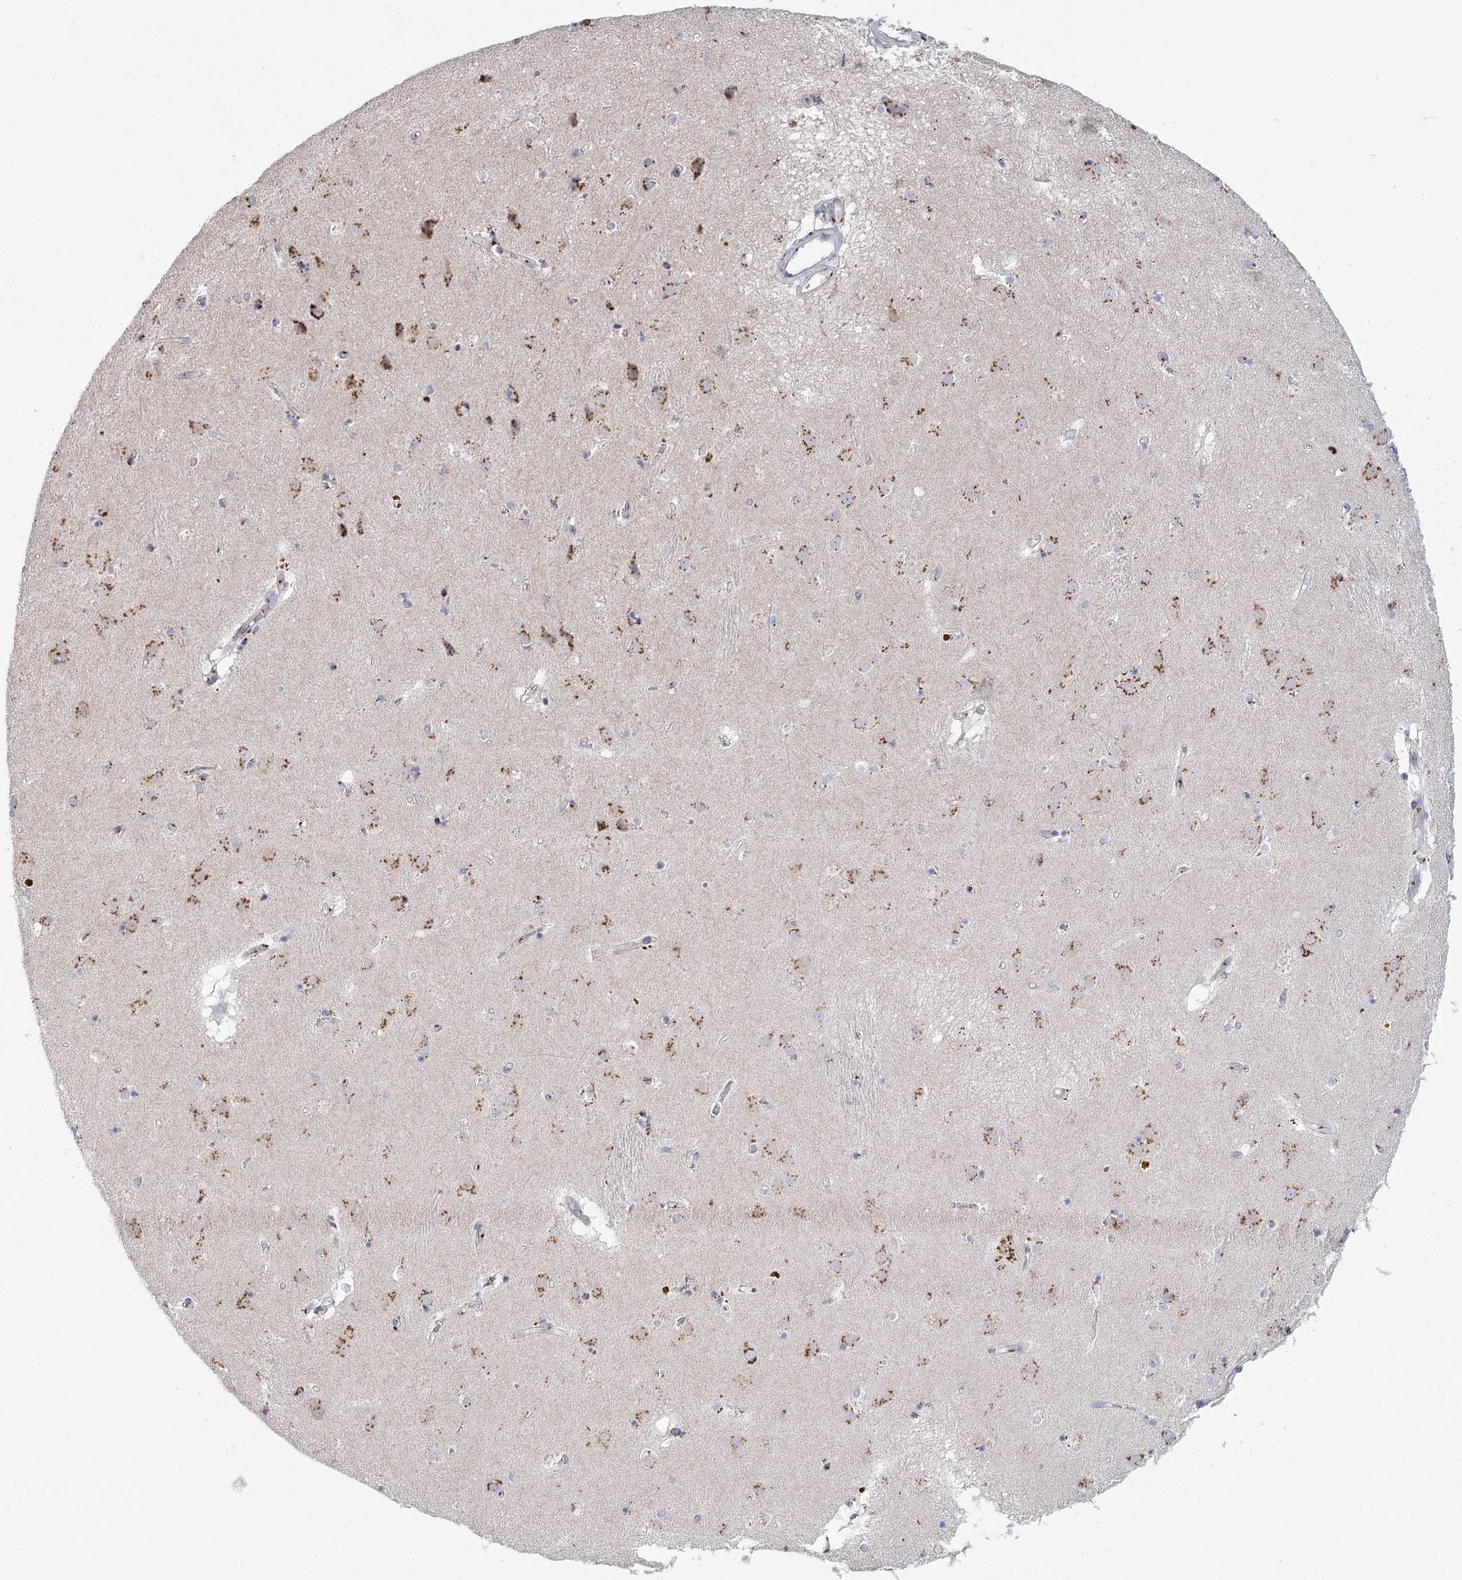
{"staining": {"intensity": "moderate", "quantity": "<25%", "location": "cytoplasmic/membranous"}, "tissue": "caudate", "cell_type": "Glial cells", "image_type": "normal", "snomed": [{"axis": "morphology", "description": "Normal tissue, NOS"}, {"axis": "topography", "description": "Lateral ventricle wall"}], "caption": "About <25% of glial cells in unremarkable caudate exhibit moderate cytoplasmic/membranous protein positivity as visualized by brown immunohistochemical staining.", "gene": "TMEM165", "patient": {"sex": "male", "age": 70}}